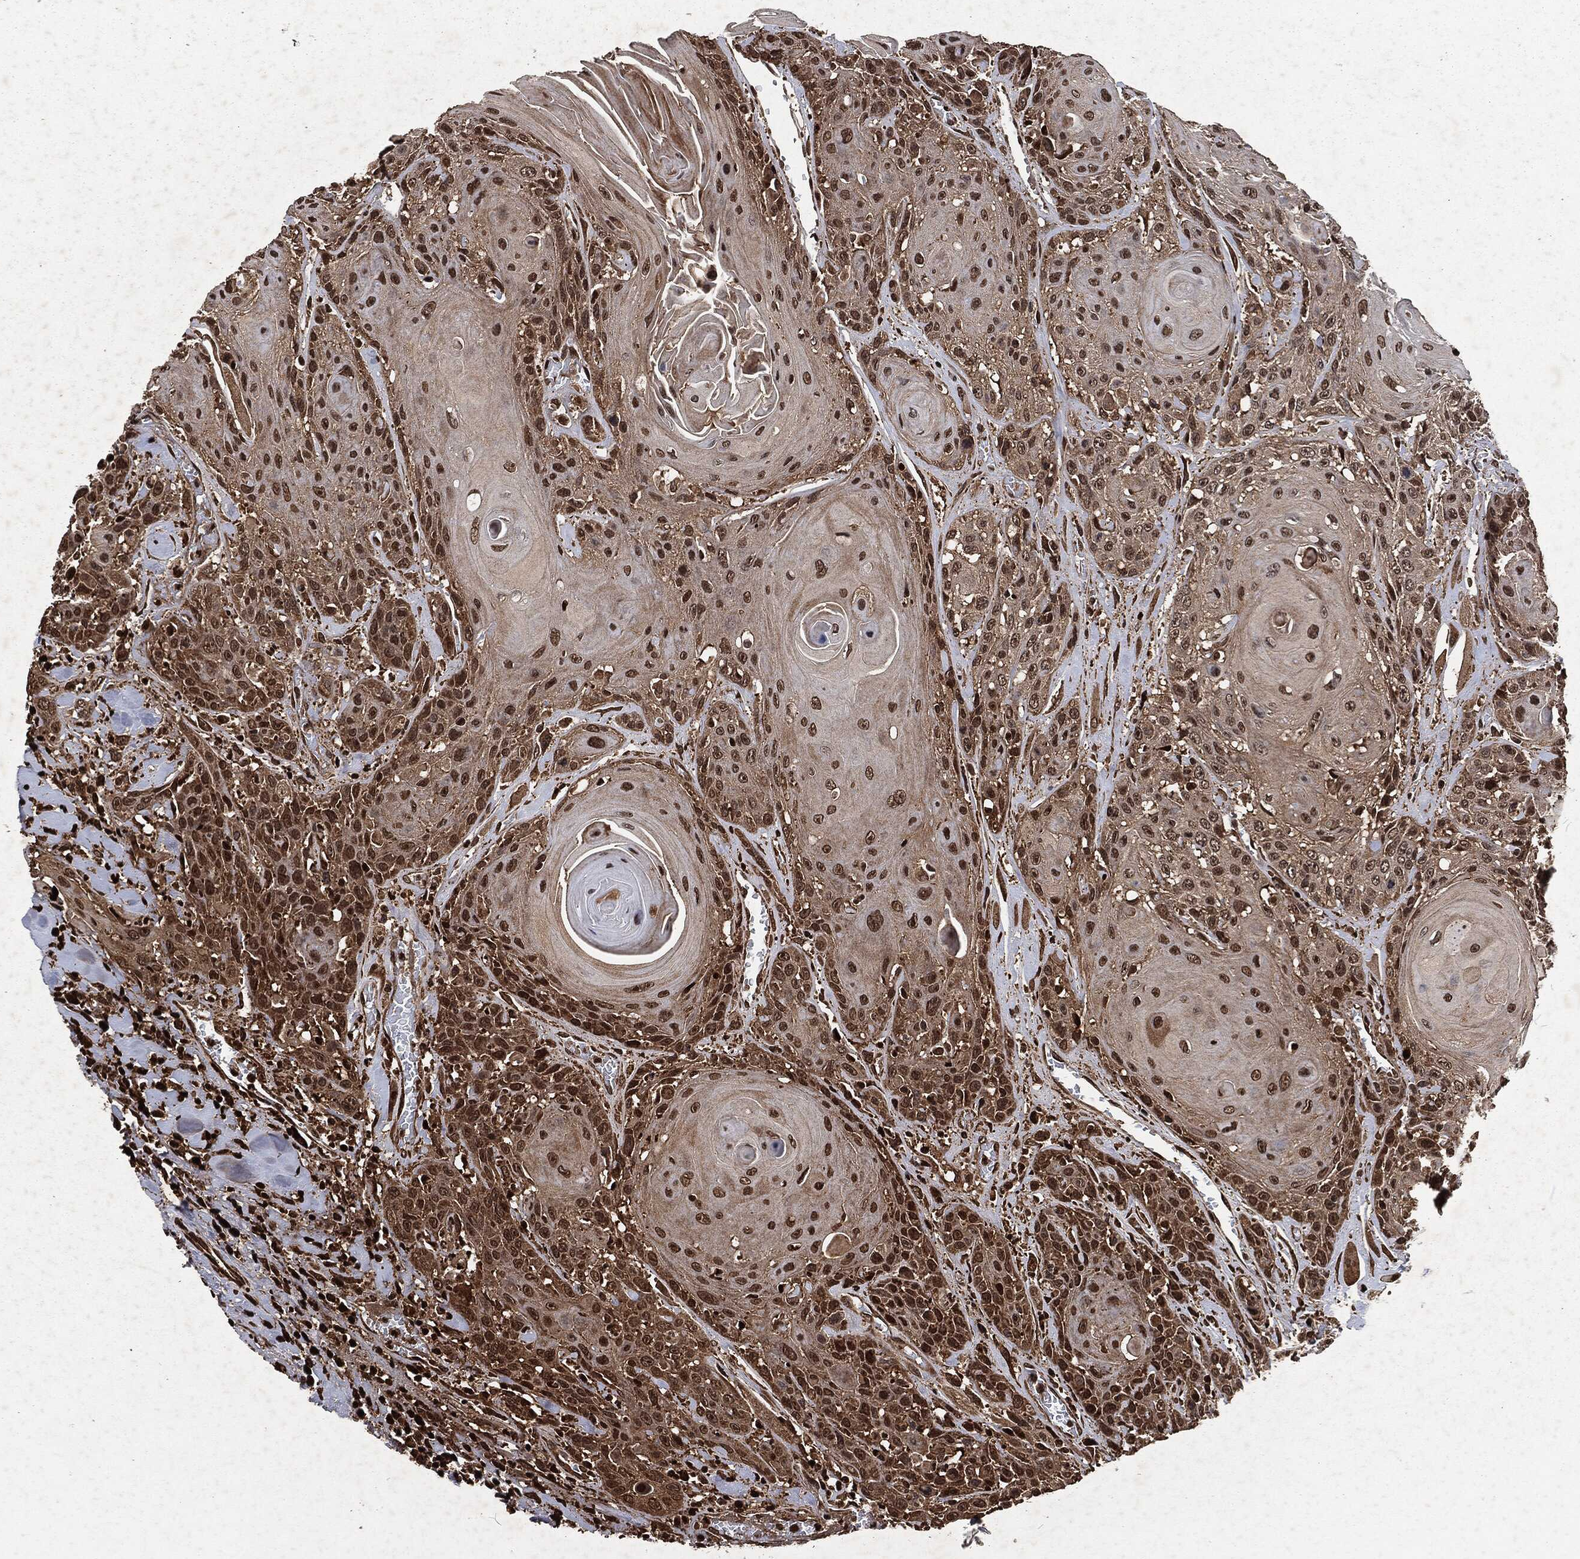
{"staining": {"intensity": "strong", "quantity": "25%-75%", "location": "nuclear"}, "tissue": "head and neck cancer", "cell_type": "Tumor cells", "image_type": "cancer", "snomed": [{"axis": "morphology", "description": "Squamous cell carcinoma, NOS"}, {"axis": "topography", "description": "Head-Neck"}], "caption": "The immunohistochemical stain shows strong nuclear positivity in tumor cells of head and neck squamous cell carcinoma tissue.", "gene": "SNAI1", "patient": {"sex": "female", "age": 59}}